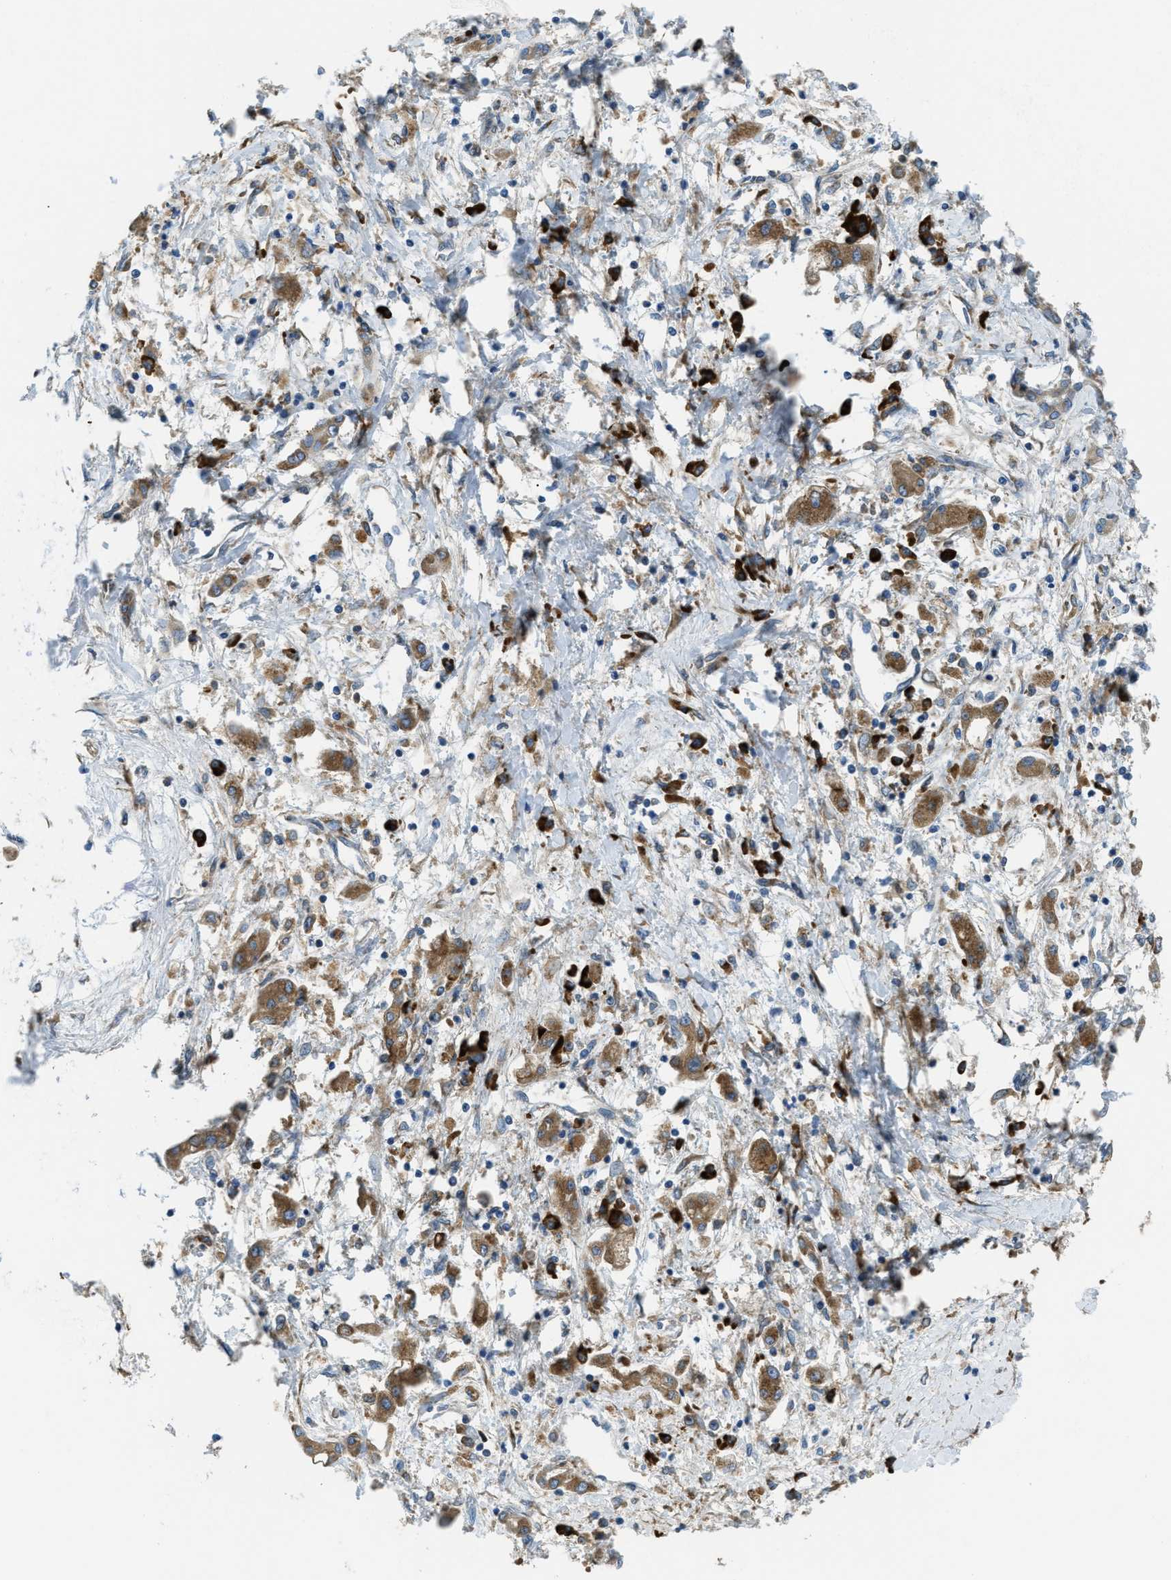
{"staining": {"intensity": "moderate", "quantity": ">75%", "location": "cytoplasmic/membranous"}, "tissue": "liver cancer", "cell_type": "Tumor cells", "image_type": "cancer", "snomed": [{"axis": "morphology", "description": "Cholangiocarcinoma"}, {"axis": "topography", "description": "Liver"}], "caption": "A photomicrograph showing moderate cytoplasmic/membranous expression in approximately >75% of tumor cells in liver cancer, as visualized by brown immunohistochemical staining.", "gene": "SSR1", "patient": {"sex": "male", "age": 50}}